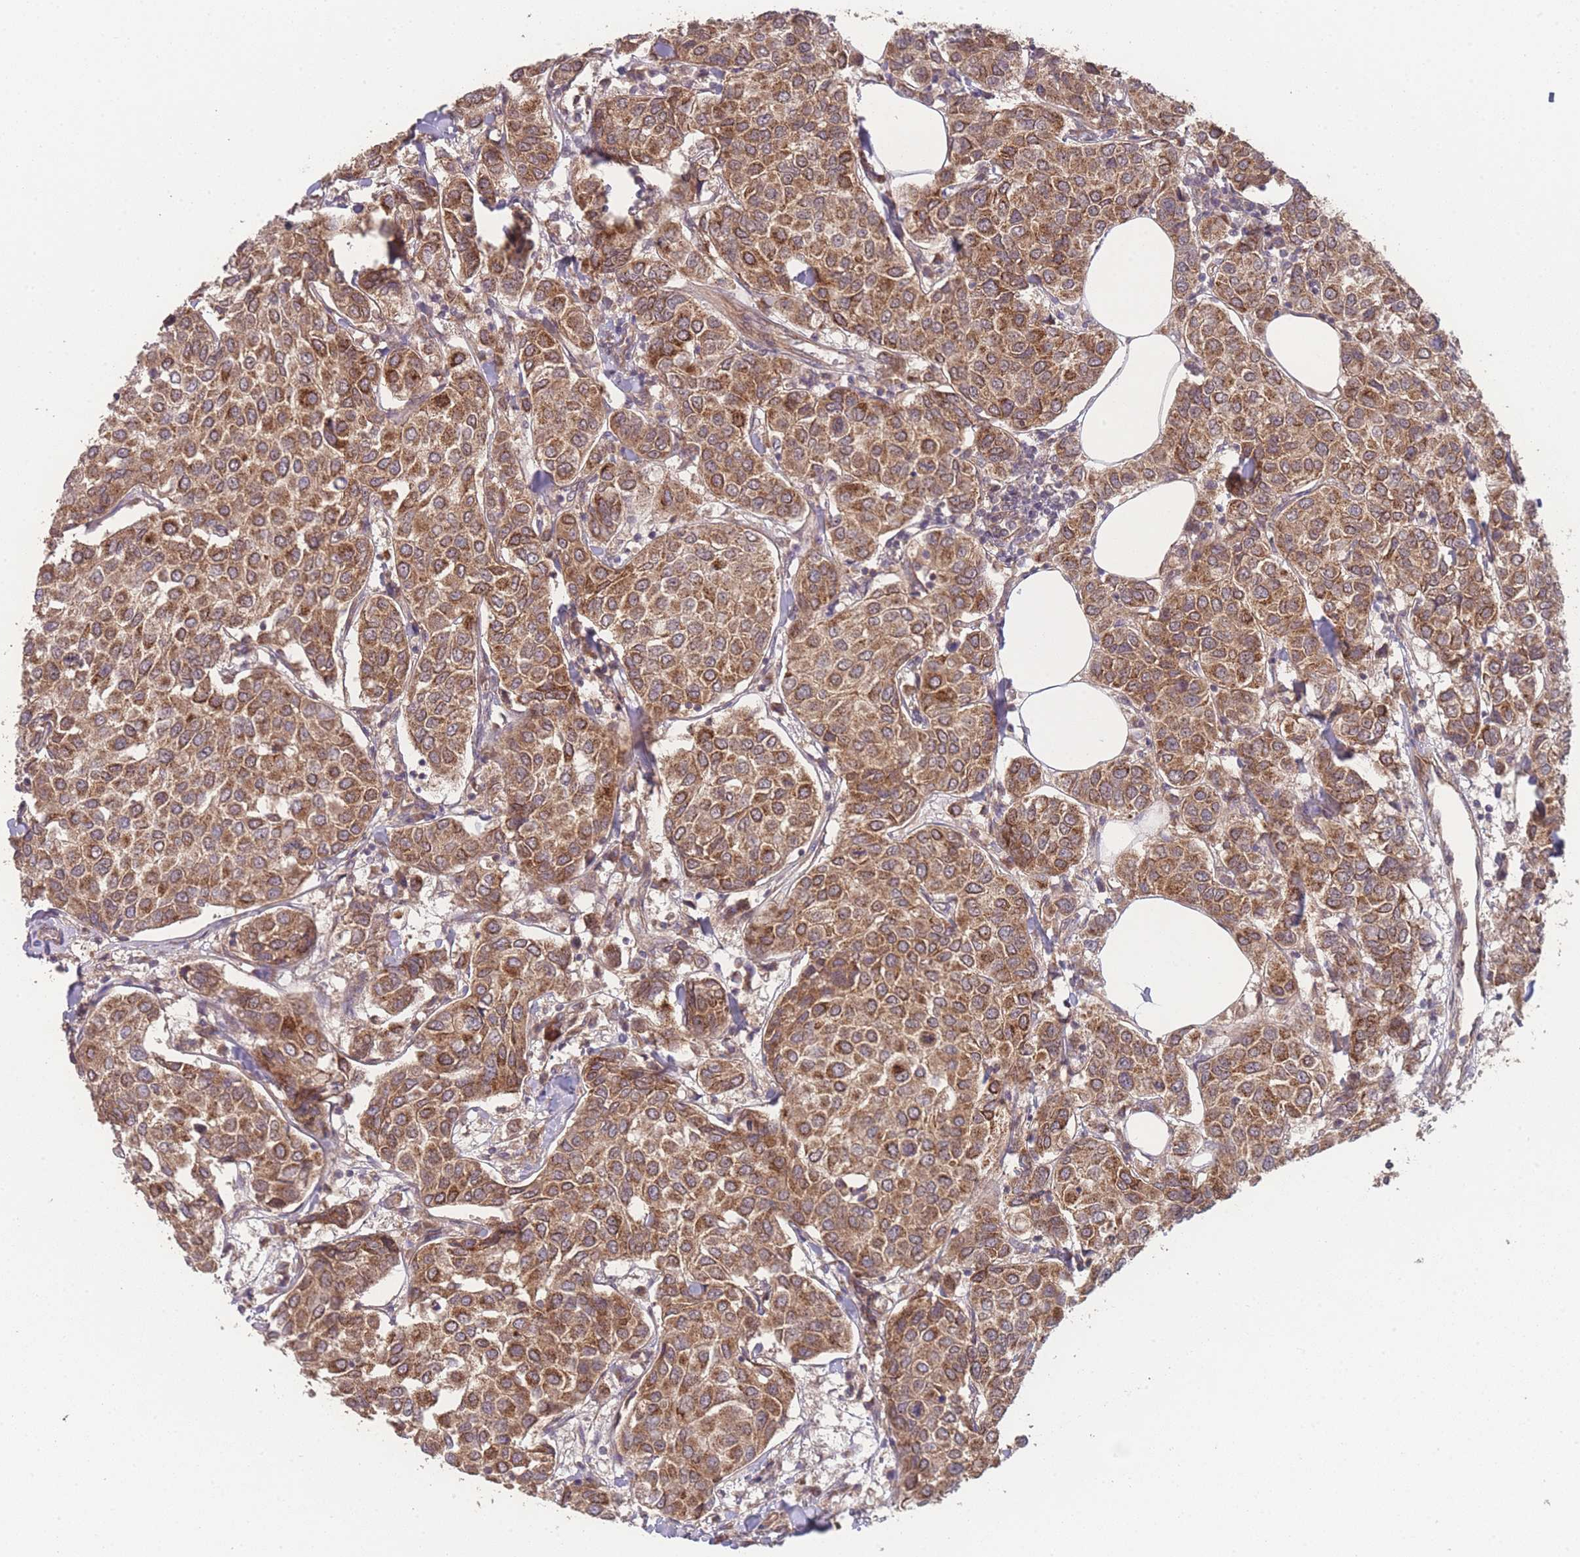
{"staining": {"intensity": "moderate", "quantity": ">75%", "location": "cytoplasmic/membranous"}, "tissue": "breast cancer", "cell_type": "Tumor cells", "image_type": "cancer", "snomed": [{"axis": "morphology", "description": "Duct carcinoma"}, {"axis": "topography", "description": "Breast"}], "caption": "The histopathology image reveals immunohistochemical staining of breast cancer (intraductal carcinoma). There is moderate cytoplasmic/membranous positivity is seen in about >75% of tumor cells. The staining is performed using DAB (3,3'-diaminobenzidine) brown chromogen to label protein expression. The nuclei are counter-stained blue using hematoxylin.", "gene": "PXMP4", "patient": {"sex": "female", "age": 55}}